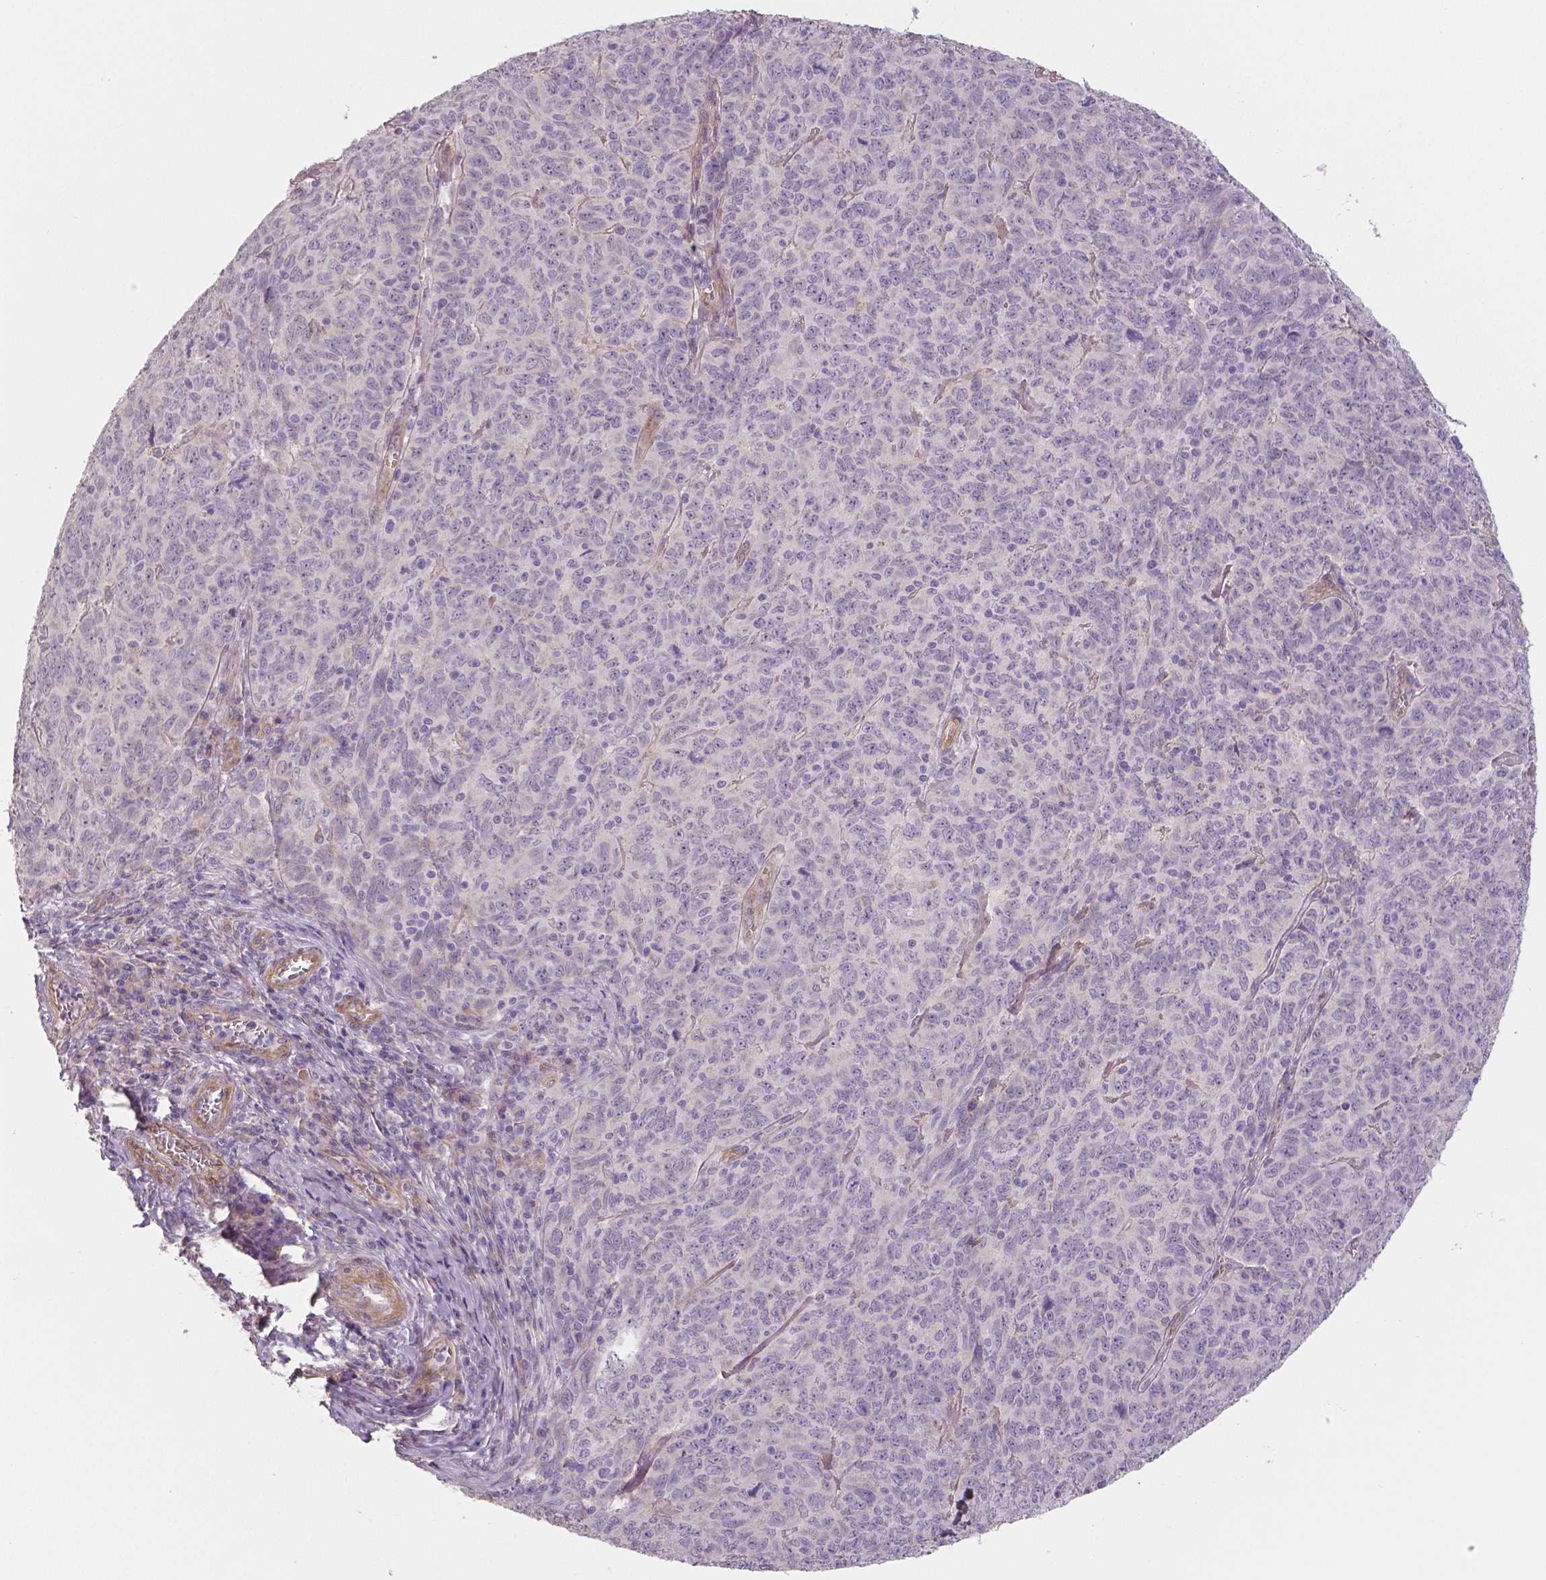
{"staining": {"intensity": "negative", "quantity": "none", "location": "none"}, "tissue": "skin cancer", "cell_type": "Tumor cells", "image_type": "cancer", "snomed": [{"axis": "morphology", "description": "Squamous cell carcinoma, NOS"}, {"axis": "topography", "description": "Skin"}, {"axis": "topography", "description": "Anal"}], "caption": "This image is of skin squamous cell carcinoma stained with immunohistochemistry (IHC) to label a protein in brown with the nuclei are counter-stained blue. There is no staining in tumor cells.", "gene": "FLT1", "patient": {"sex": "female", "age": 51}}